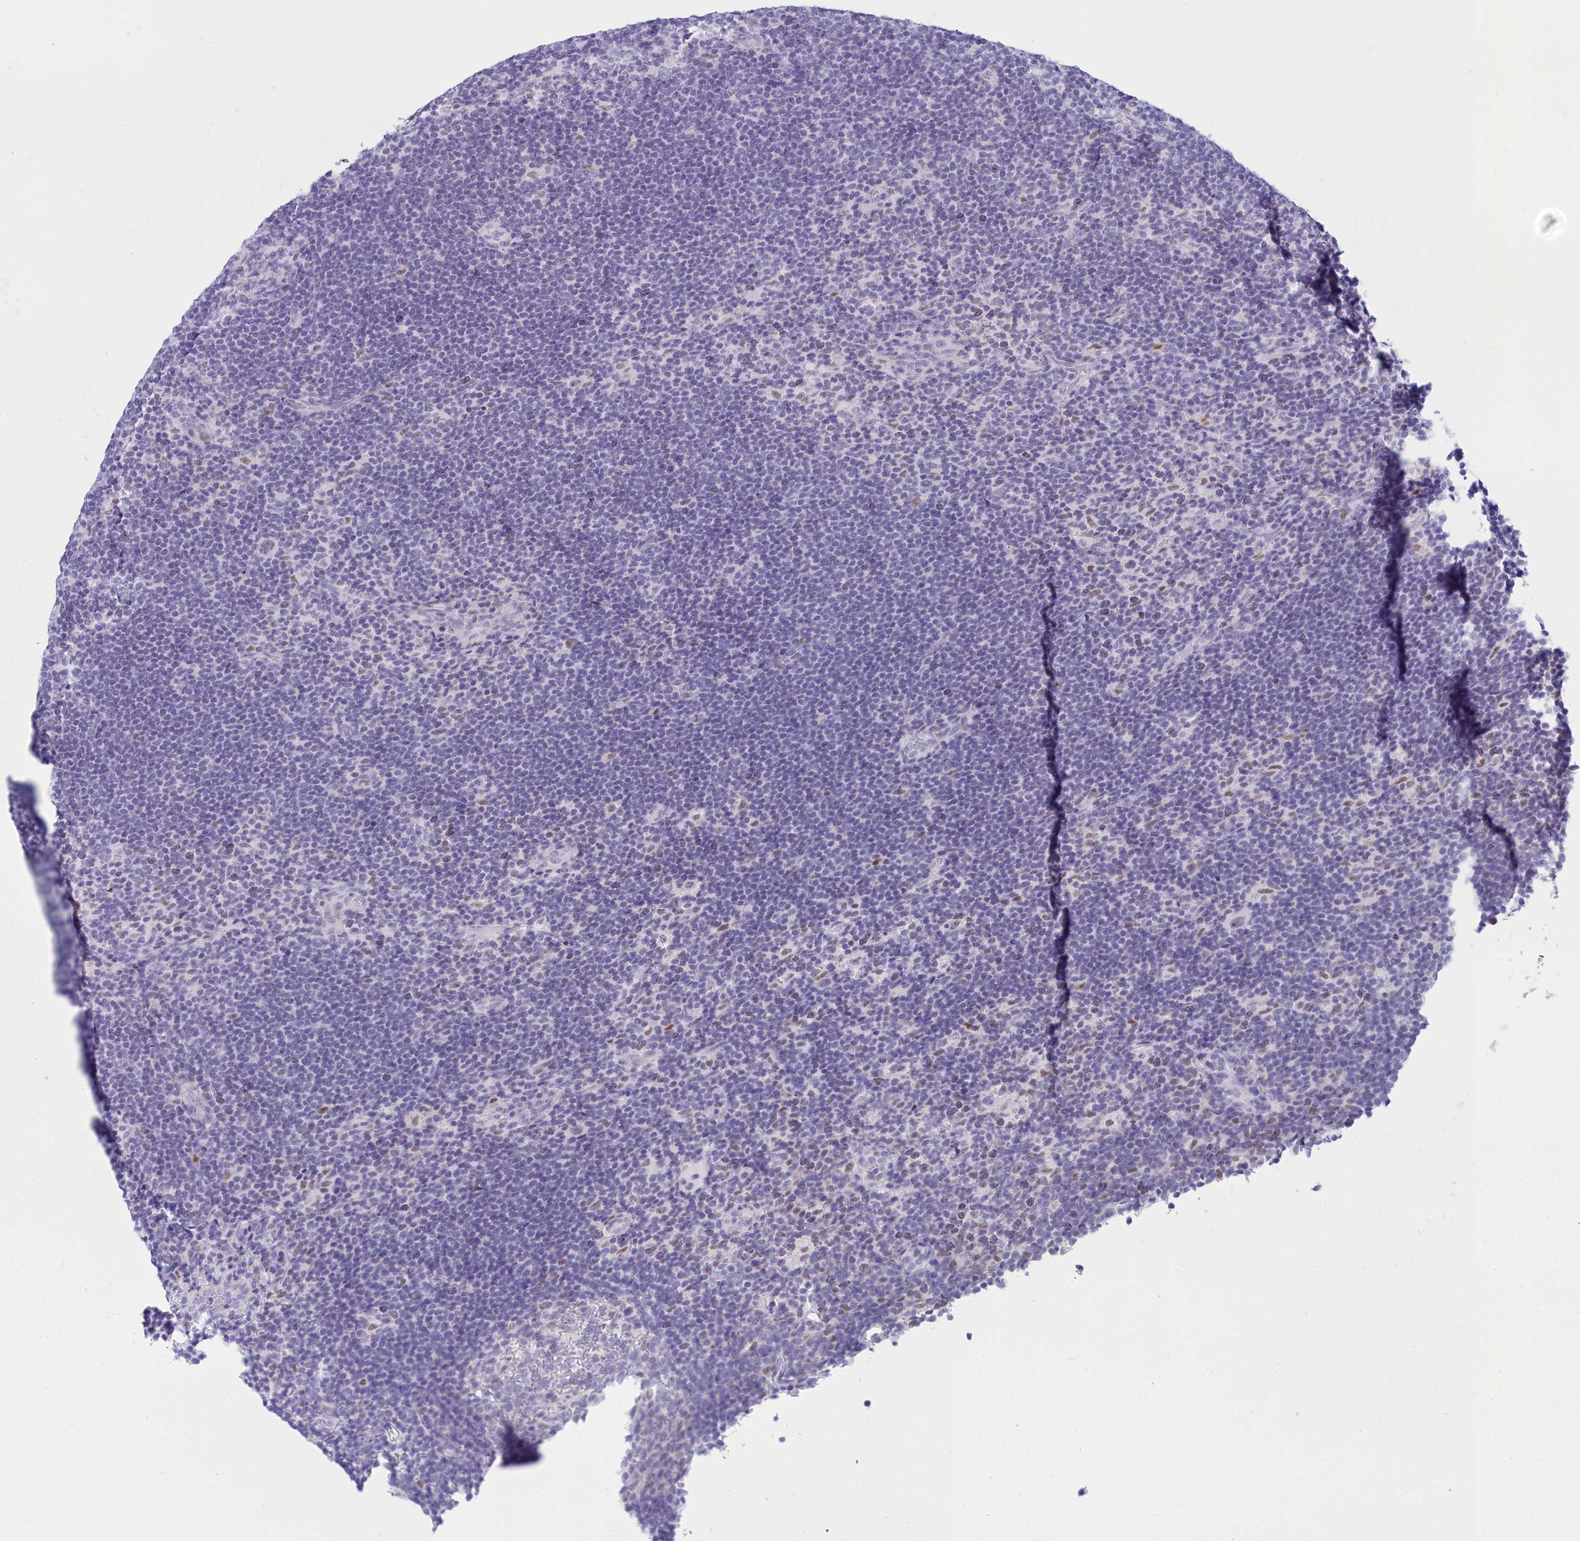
{"staining": {"intensity": "weak", "quantity": "25%-75%", "location": "nuclear"}, "tissue": "lymphoma", "cell_type": "Tumor cells", "image_type": "cancer", "snomed": [{"axis": "morphology", "description": "Hodgkin's disease, NOS"}, {"axis": "topography", "description": "Lymph node"}], "caption": "Hodgkin's disease was stained to show a protein in brown. There is low levels of weak nuclear positivity in about 25%-75% of tumor cells. (IHC, brightfield microscopy, high magnification).", "gene": "SNX20", "patient": {"sex": "female", "age": 57}}